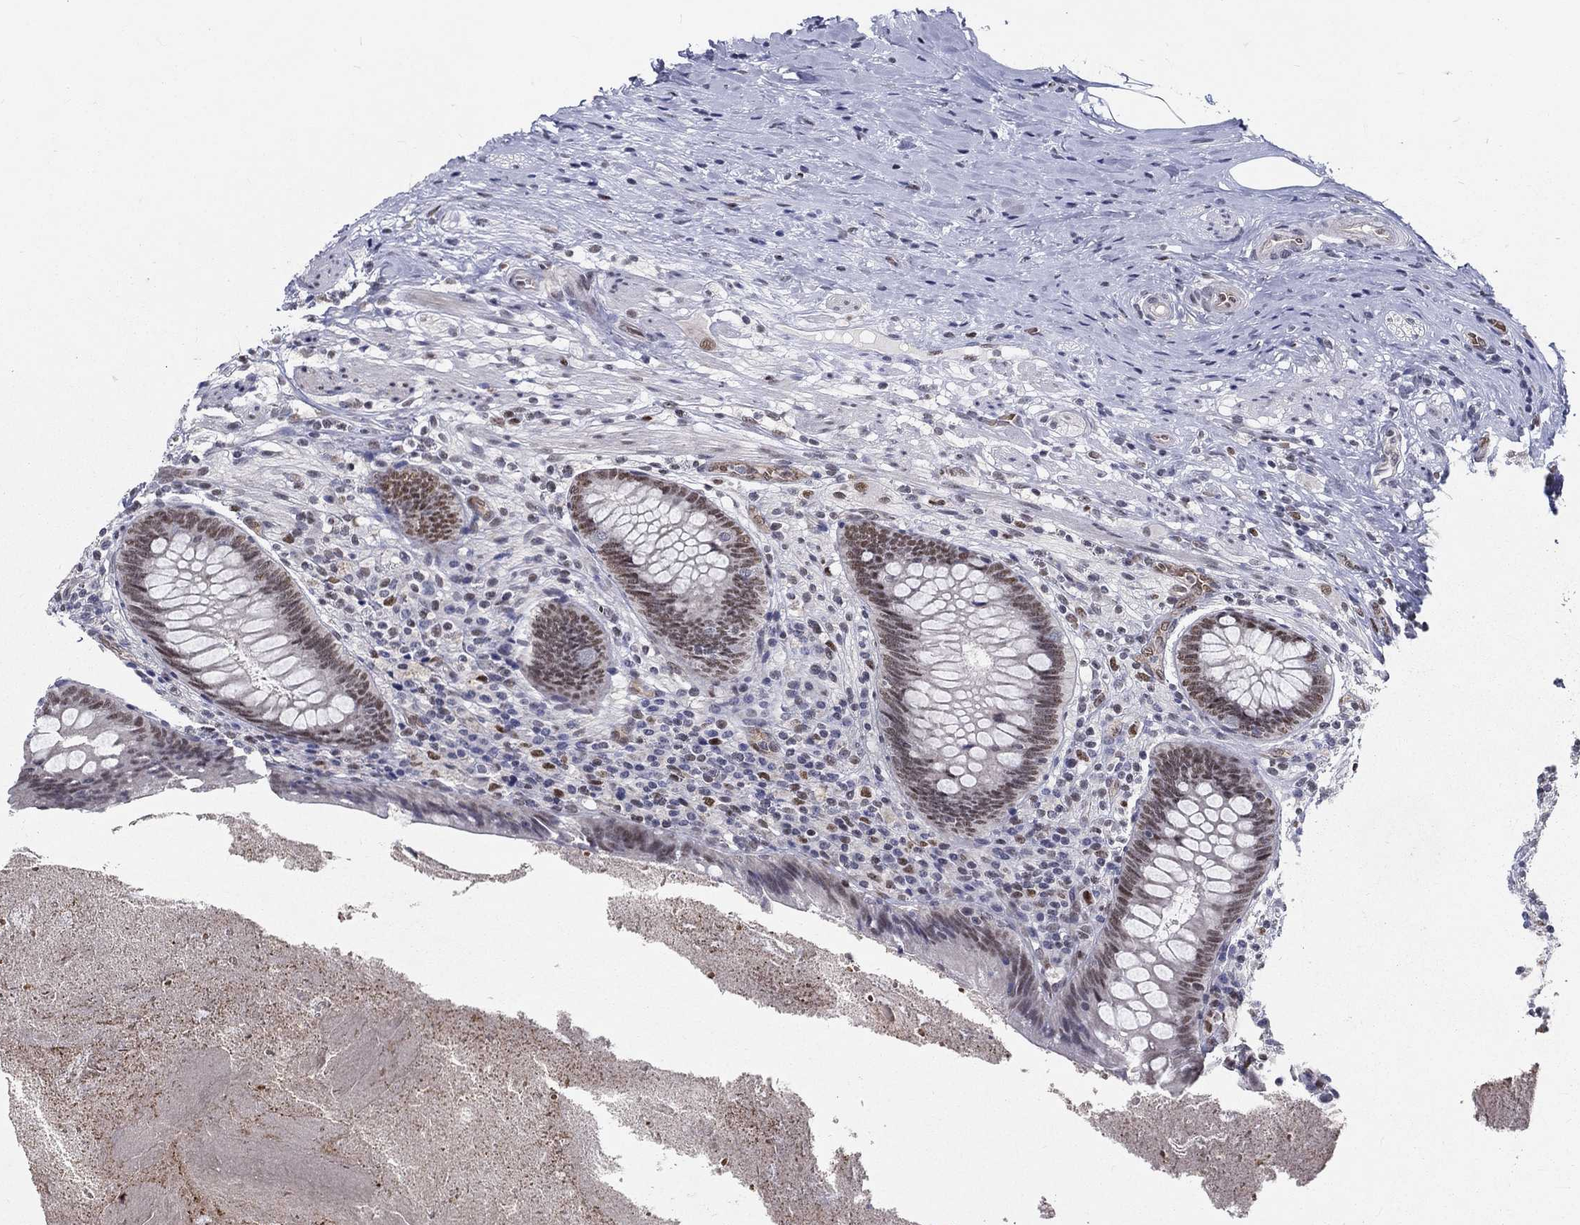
{"staining": {"intensity": "weak", "quantity": "25%-75%", "location": "nuclear"}, "tissue": "appendix", "cell_type": "Glandular cells", "image_type": "normal", "snomed": [{"axis": "morphology", "description": "Normal tissue, NOS"}, {"axis": "topography", "description": "Appendix"}], "caption": "Immunohistochemistry (IHC) staining of benign appendix, which demonstrates low levels of weak nuclear staining in approximately 25%-75% of glandular cells indicating weak nuclear protein positivity. The staining was performed using DAB (brown) for protein detection and nuclei were counterstained in hematoxylin (blue).", "gene": "ZBED1", "patient": {"sex": "male", "age": 47}}